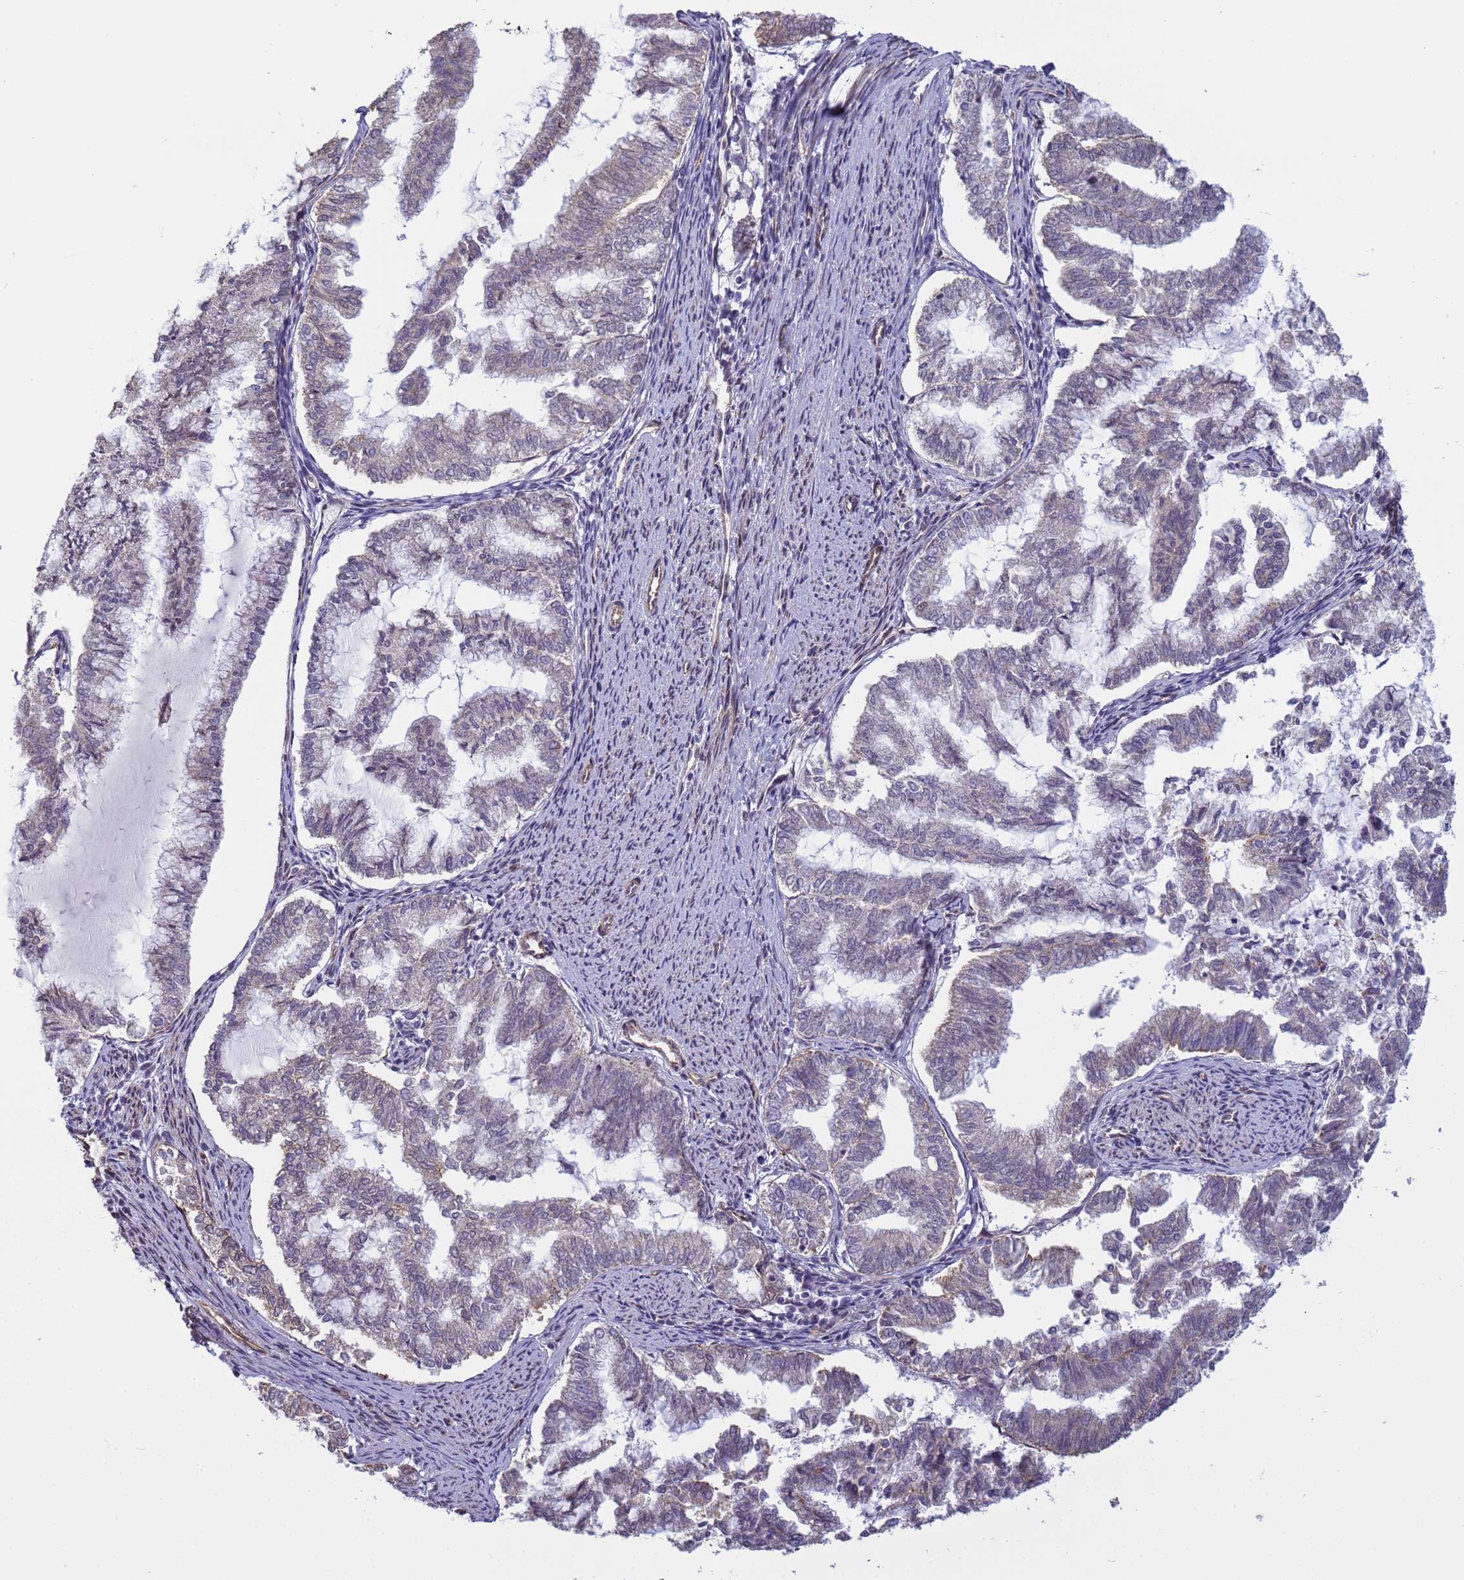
{"staining": {"intensity": "weak", "quantity": "<25%", "location": "cytoplasmic/membranous"}, "tissue": "endometrial cancer", "cell_type": "Tumor cells", "image_type": "cancer", "snomed": [{"axis": "morphology", "description": "Adenocarcinoma, NOS"}, {"axis": "topography", "description": "Endometrium"}], "caption": "Immunohistochemistry (IHC) of endometrial cancer (adenocarcinoma) exhibits no expression in tumor cells. (Stains: DAB IHC with hematoxylin counter stain, Microscopy: brightfield microscopy at high magnification).", "gene": "ITGB4", "patient": {"sex": "female", "age": 79}}